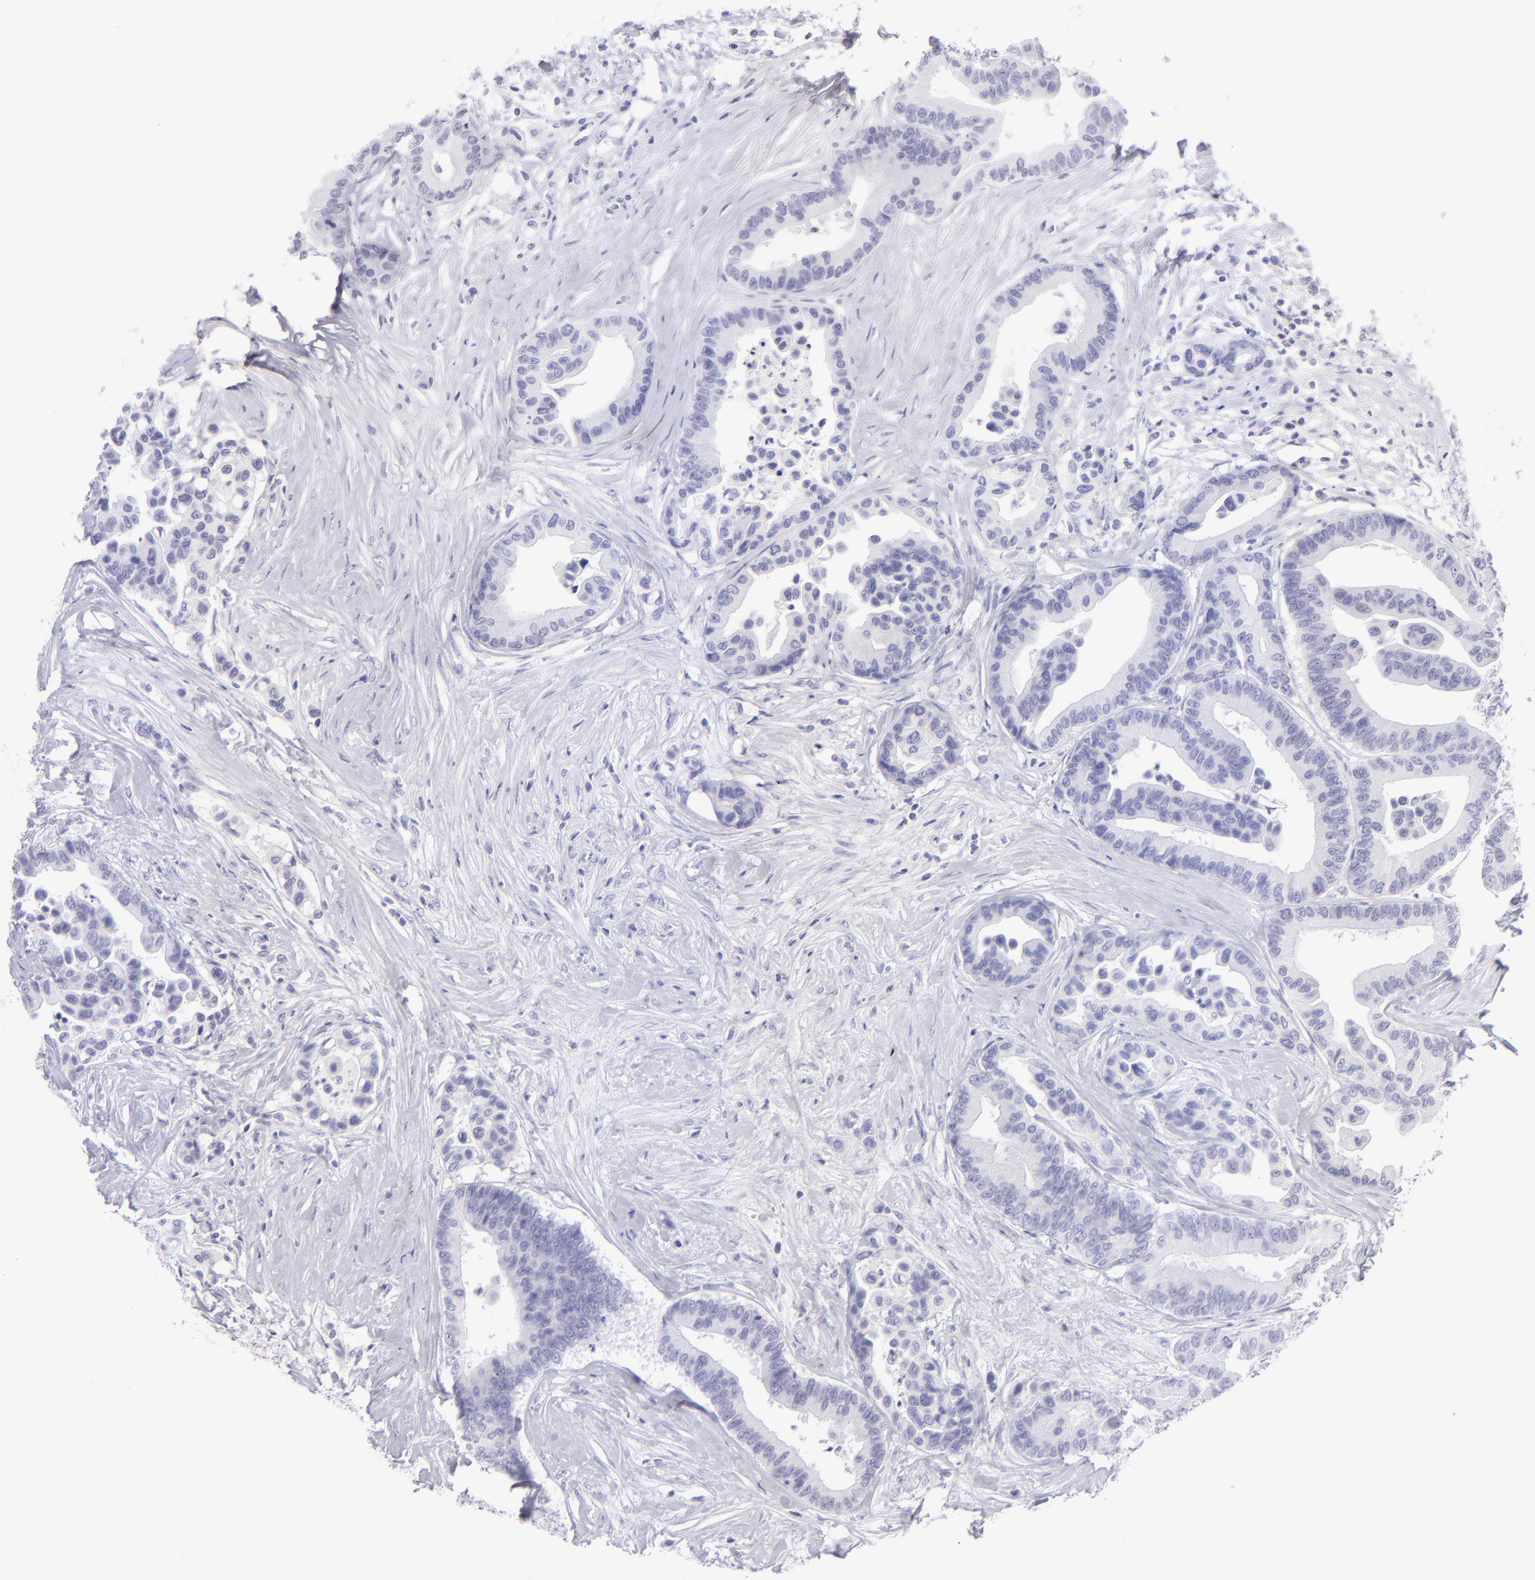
{"staining": {"intensity": "negative", "quantity": "none", "location": "none"}, "tissue": "colorectal cancer", "cell_type": "Tumor cells", "image_type": "cancer", "snomed": [{"axis": "morphology", "description": "Adenocarcinoma, NOS"}, {"axis": "topography", "description": "Colon"}], "caption": "Protein analysis of colorectal cancer exhibits no significant staining in tumor cells.", "gene": "SLC1A2", "patient": {"sex": "male", "age": 82}}